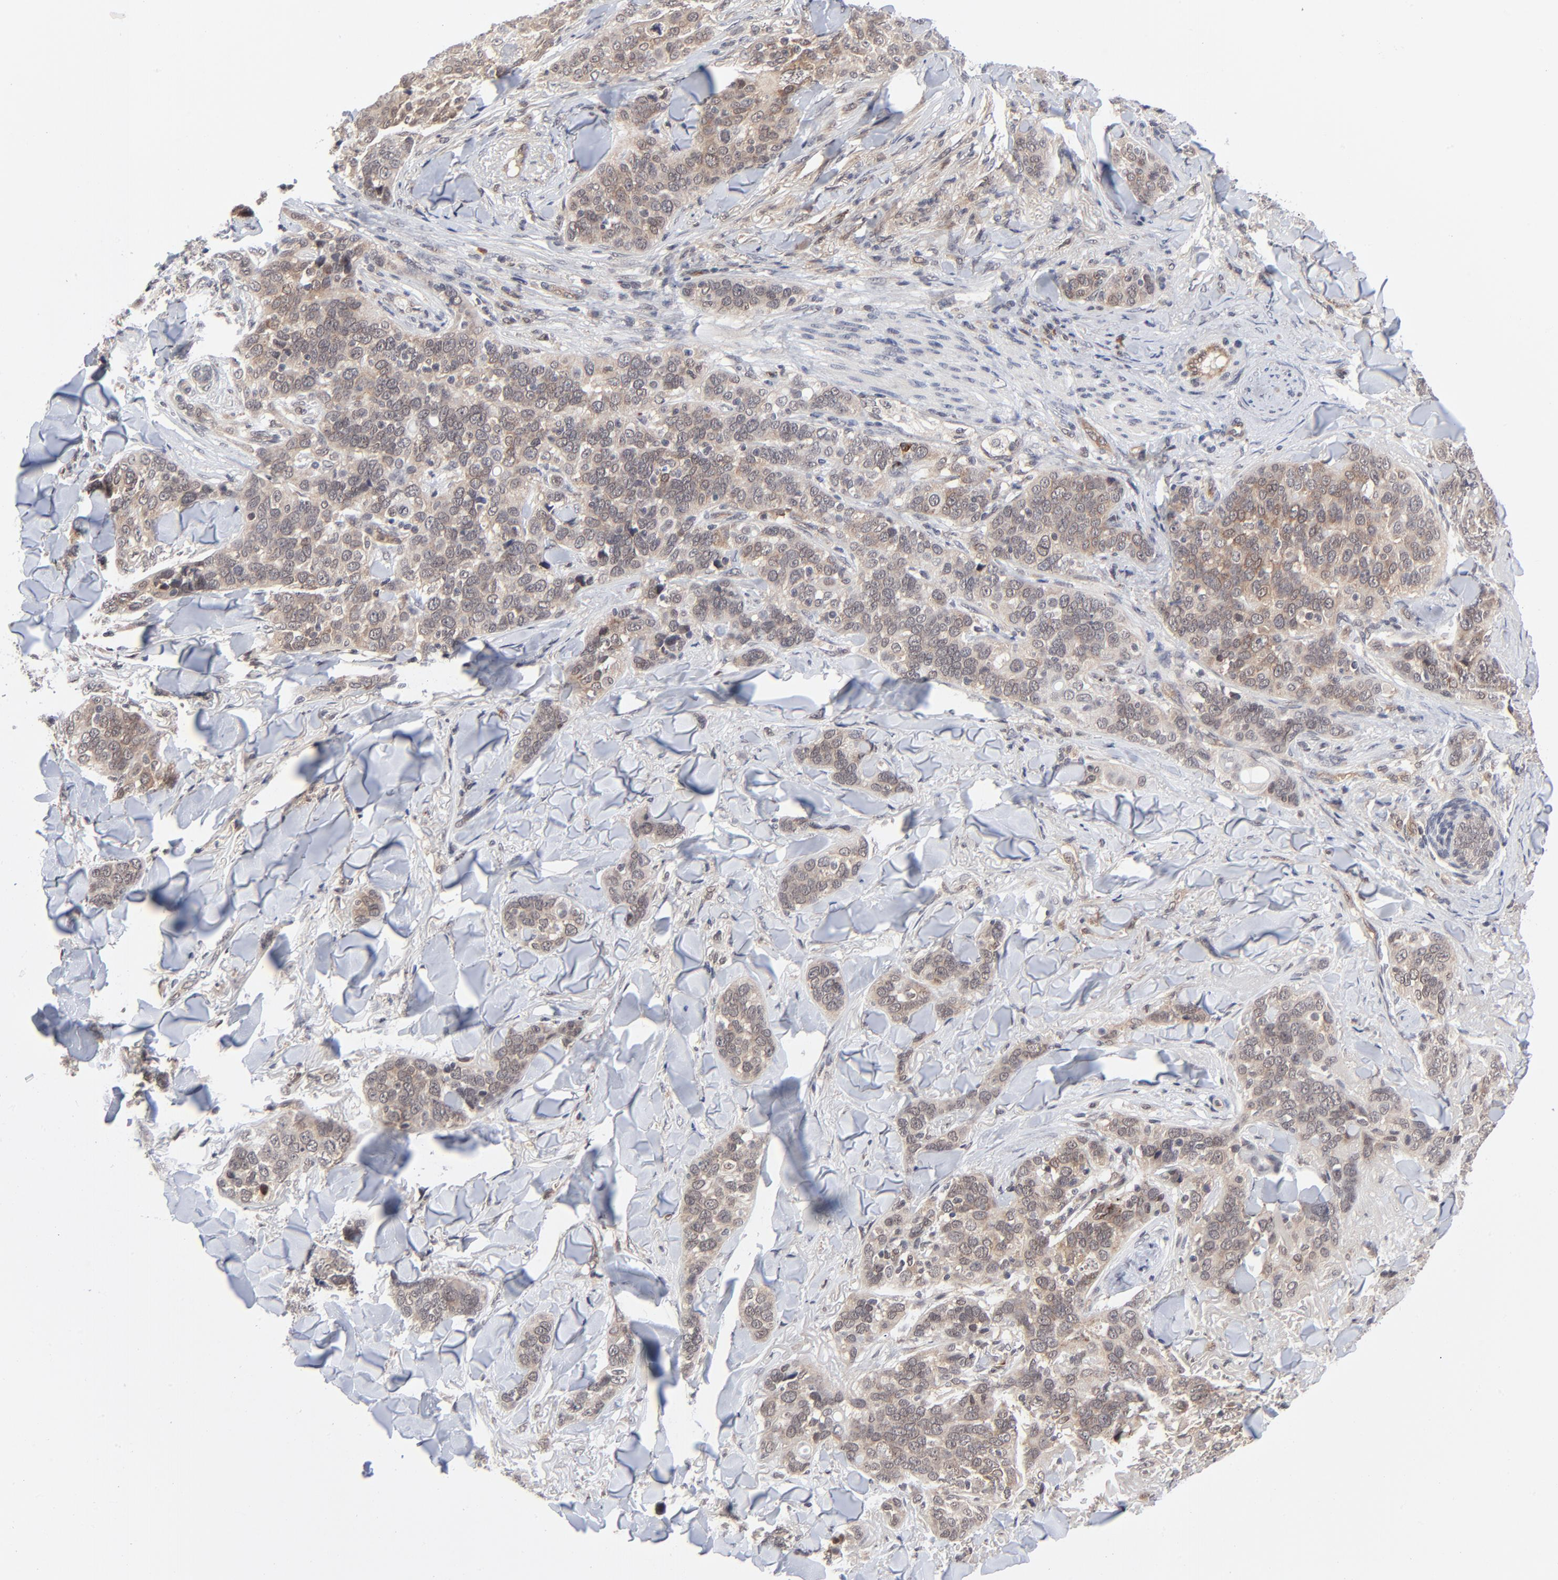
{"staining": {"intensity": "weak", "quantity": ">75%", "location": "cytoplasmic/membranous,nuclear"}, "tissue": "skin cancer", "cell_type": "Tumor cells", "image_type": "cancer", "snomed": [{"axis": "morphology", "description": "Normal tissue, NOS"}, {"axis": "morphology", "description": "Squamous cell carcinoma, NOS"}, {"axis": "topography", "description": "Skin"}], "caption": "Tumor cells display low levels of weak cytoplasmic/membranous and nuclear expression in about >75% of cells in squamous cell carcinoma (skin).", "gene": "CASP10", "patient": {"sex": "female", "age": 83}}